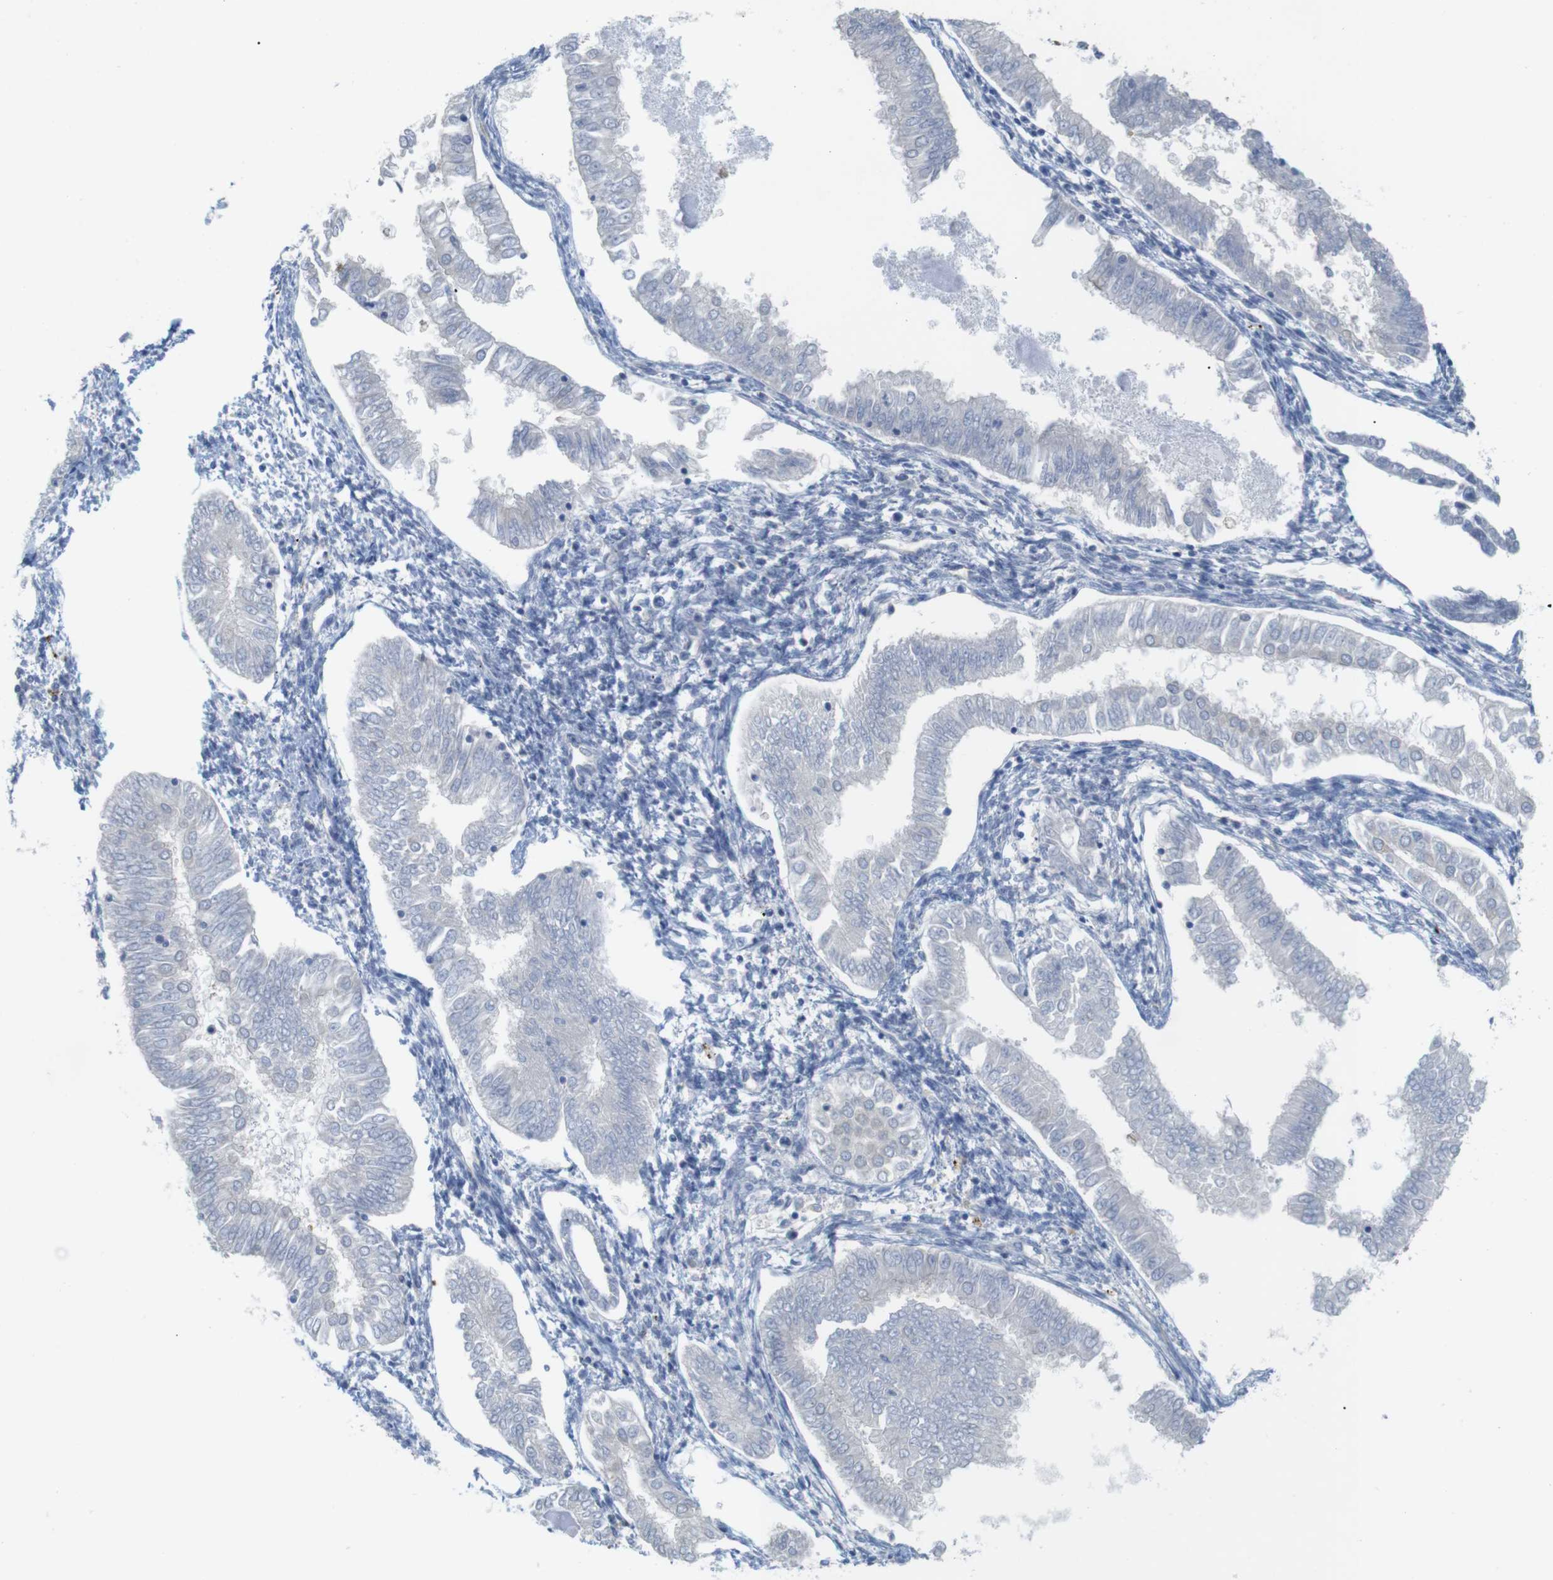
{"staining": {"intensity": "negative", "quantity": "none", "location": "none"}, "tissue": "endometrial cancer", "cell_type": "Tumor cells", "image_type": "cancer", "snomed": [{"axis": "morphology", "description": "Adenocarcinoma, NOS"}, {"axis": "topography", "description": "Endometrium"}], "caption": "This is a photomicrograph of IHC staining of adenocarcinoma (endometrial), which shows no expression in tumor cells. The staining was performed using DAB to visualize the protein expression in brown, while the nuclei were stained in blue with hematoxylin (Magnification: 20x).", "gene": "PCNX2", "patient": {"sex": "female", "age": 53}}